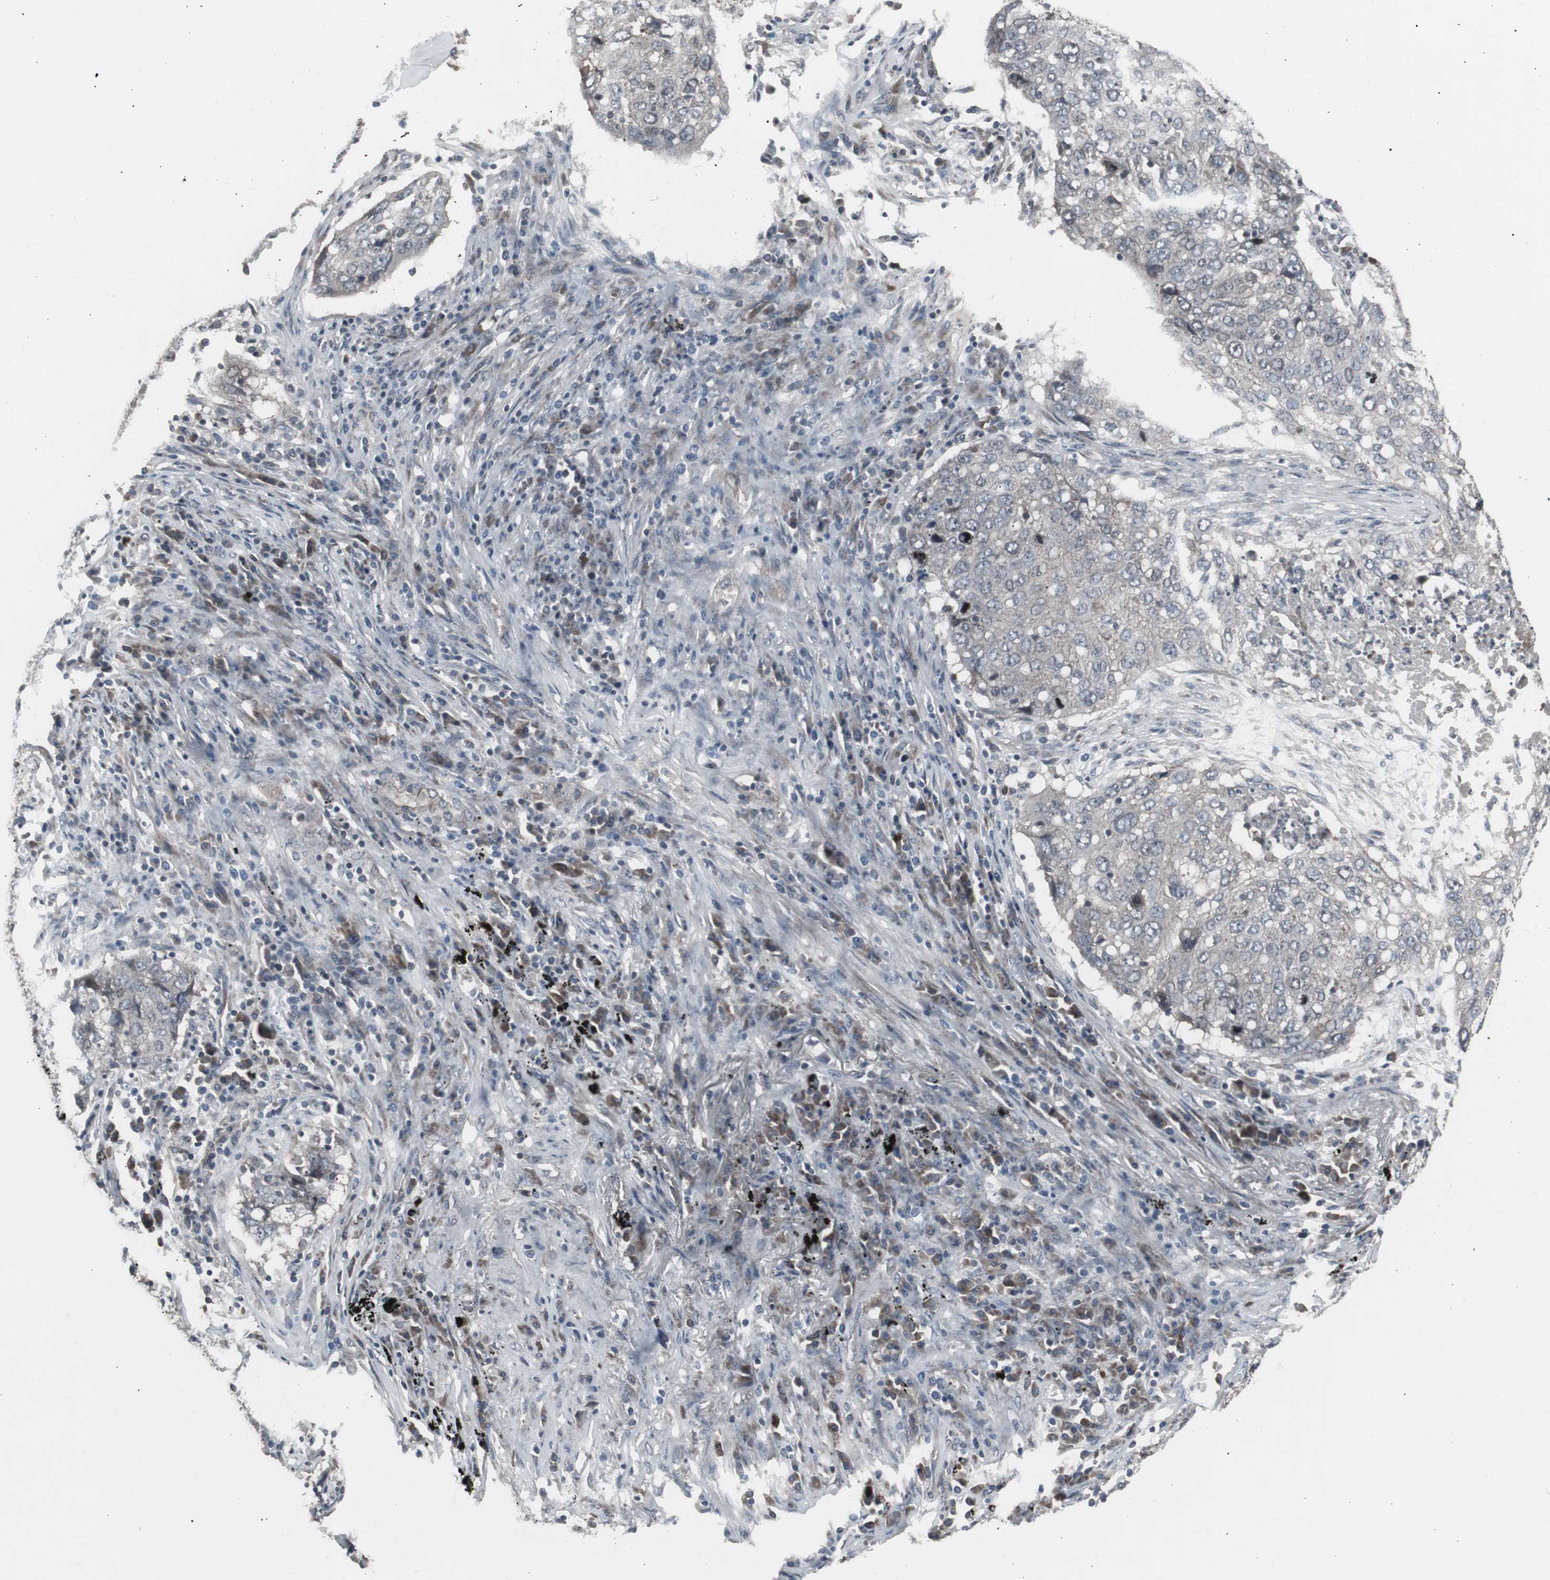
{"staining": {"intensity": "negative", "quantity": "none", "location": "none"}, "tissue": "lung cancer", "cell_type": "Tumor cells", "image_type": "cancer", "snomed": [{"axis": "morphology", "description": "Squamous cell carcinoma, NOS"}, {"axis": "topography", "description": "Lung"}], "caption": "Immunohistochemical staining of squamous cell carcinoma (lung) demonstrates no significant positivity in tumor cells. (DAB immunohistochemistry (IHC), high magnification).", "gene": "SSTR2", "patient": {"sex": "female", "age": 63}}